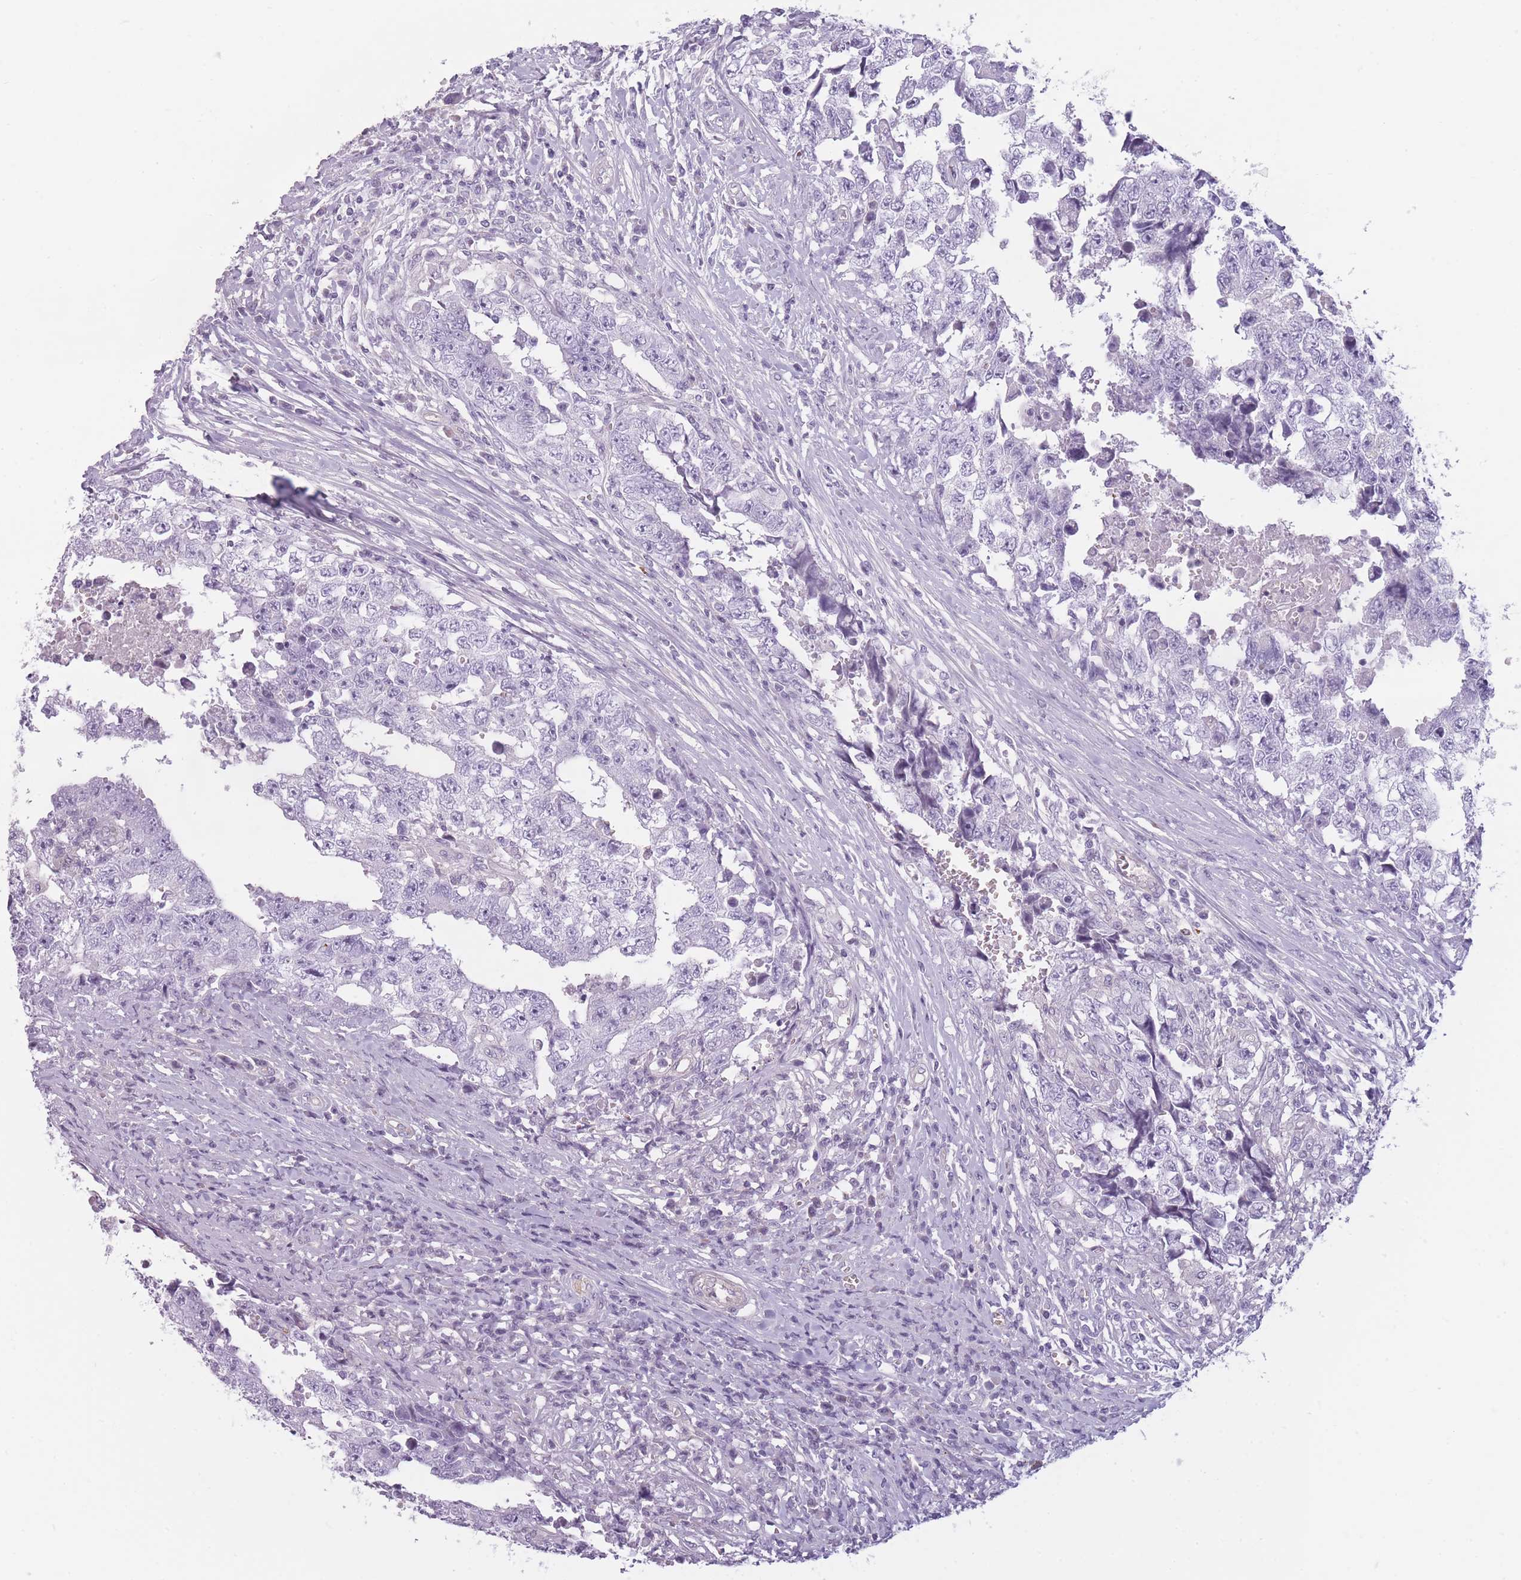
{"staining": {"intensity": "negative", "quantity": "none", "location": "none"}, "tissue": "testis cancer", "cell_type": "Tumor cells", "image_type": "cancer", "snomed": [{"axis": "morphology", "description": "Carcinoma, Embryonal, NOS"}, {"axis": "topography", "description": "Testis"}], "caption": "The photomicrograph exhibits no significant expression in tumor cells of testis cancer (embryonal carcinoma).", "gene": "GGT1", "patient": {"sex": "male", "age": 25}}